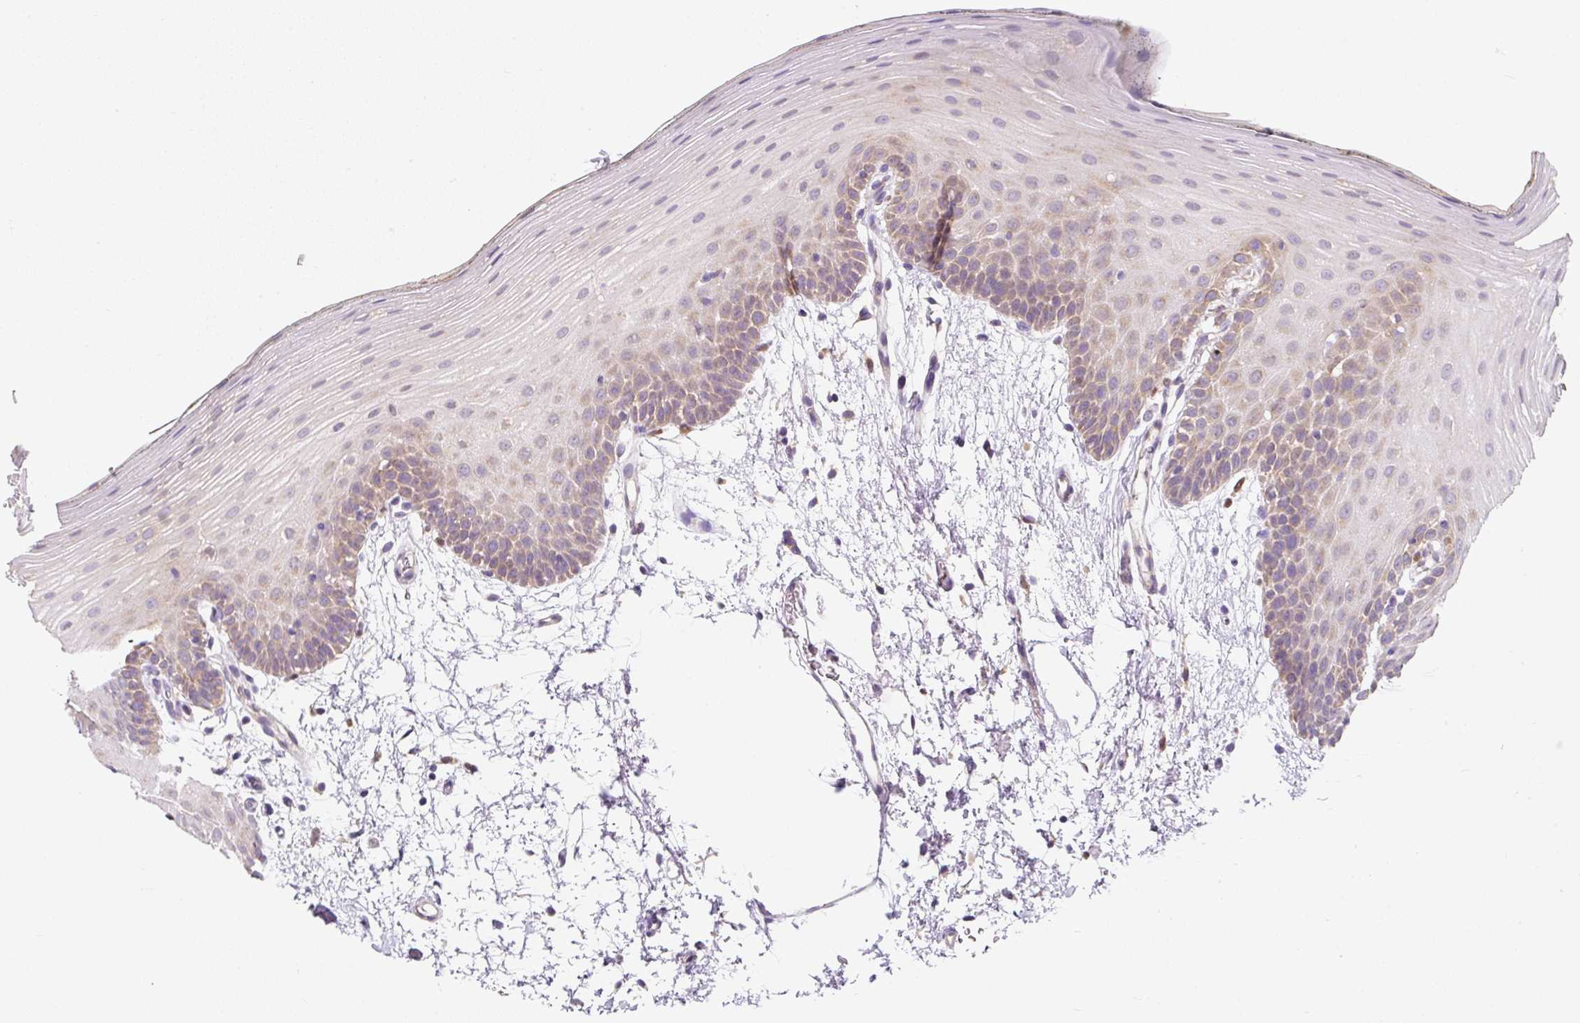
{"staining": {"intensity": "weak", "quantity": "25%-75%", "location": "cytoplasmic/membranous"}, "tissue": "oral mucosa", "cell_type": "Squamous epithelial cells", "image_type": "normal", "snomed": [{"axis": "morphology", "description": "Normal tissue, NOS"}, {"axis": "morphology", "description": "Squamous cell carcinoma, NOS"}, {"axis": "topography", "description": "Oral tissue"}, {"axis": "topography", "description": "Head-Neck"}], "caption": "Protein analysis of unremarkable oral mucosa reveals weak cytoplasmic/membranous expression in approximately 25%-75% of squamous epithelial cells.", "gene": "DDOST", "patient": {"sex": "female", "age": 81}}